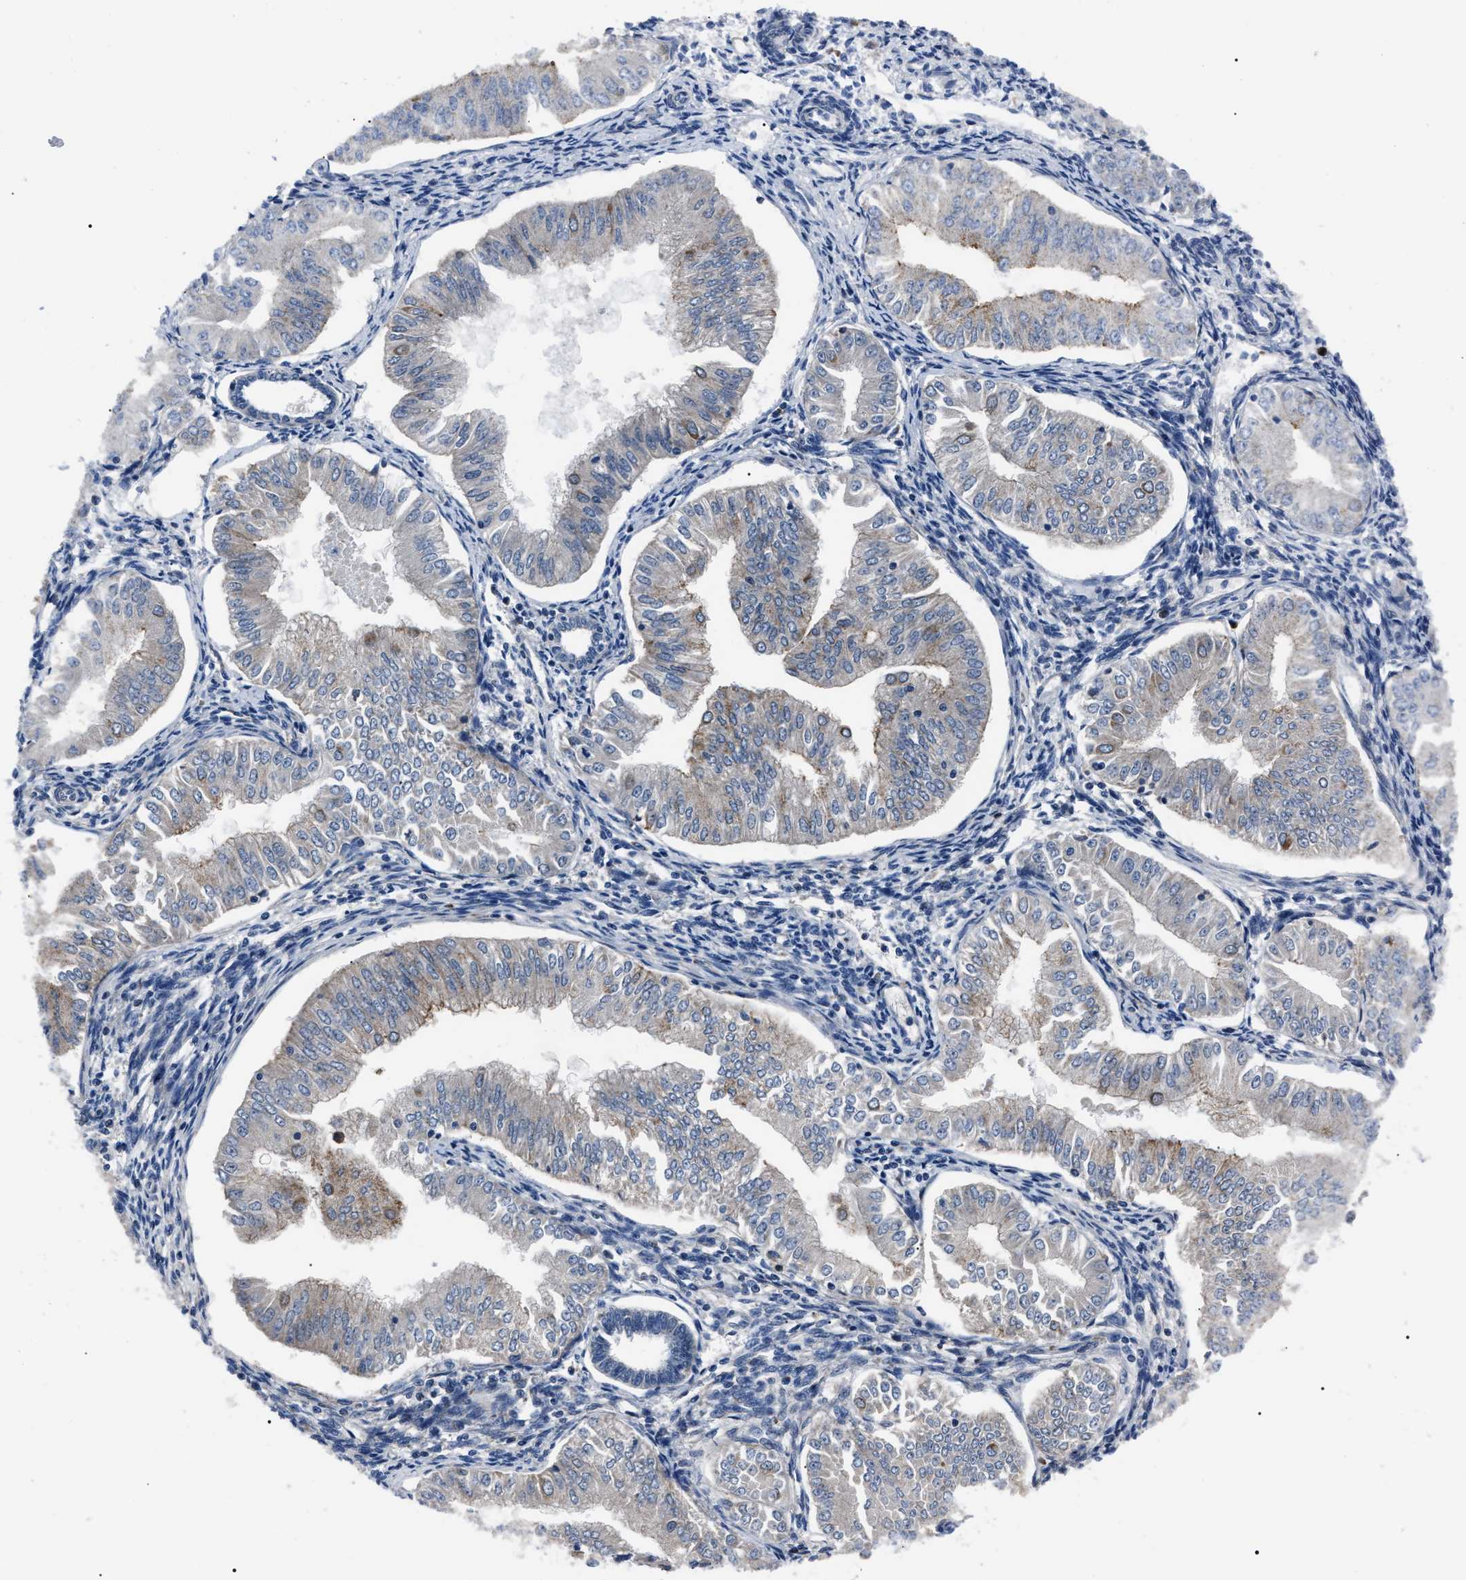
{"staining": {"intensity": "weak", "quantity": "<25%", "location": "cytoplasmic/membranous"}, "tissue": "endometrial cancer", "cell_type": "Tumor cells", "image_type": "cancer", "snomed": [{"axis": "morphology", "description": "Normal tissue, NOS"}, {"axis": "morphology", "description": "Adenocarcinoma, NOS"}, {"axis": "topography", "description": "Endometrium"}], "caption": "This image is of endometrial cancer stained with immunohistochemistry to label a protein in brown with the nuclei are counter-stained blue. There is no positivity in tumor cells.", "gene": "LRRC14", "patient": {"sex": "female", "age": 53}}